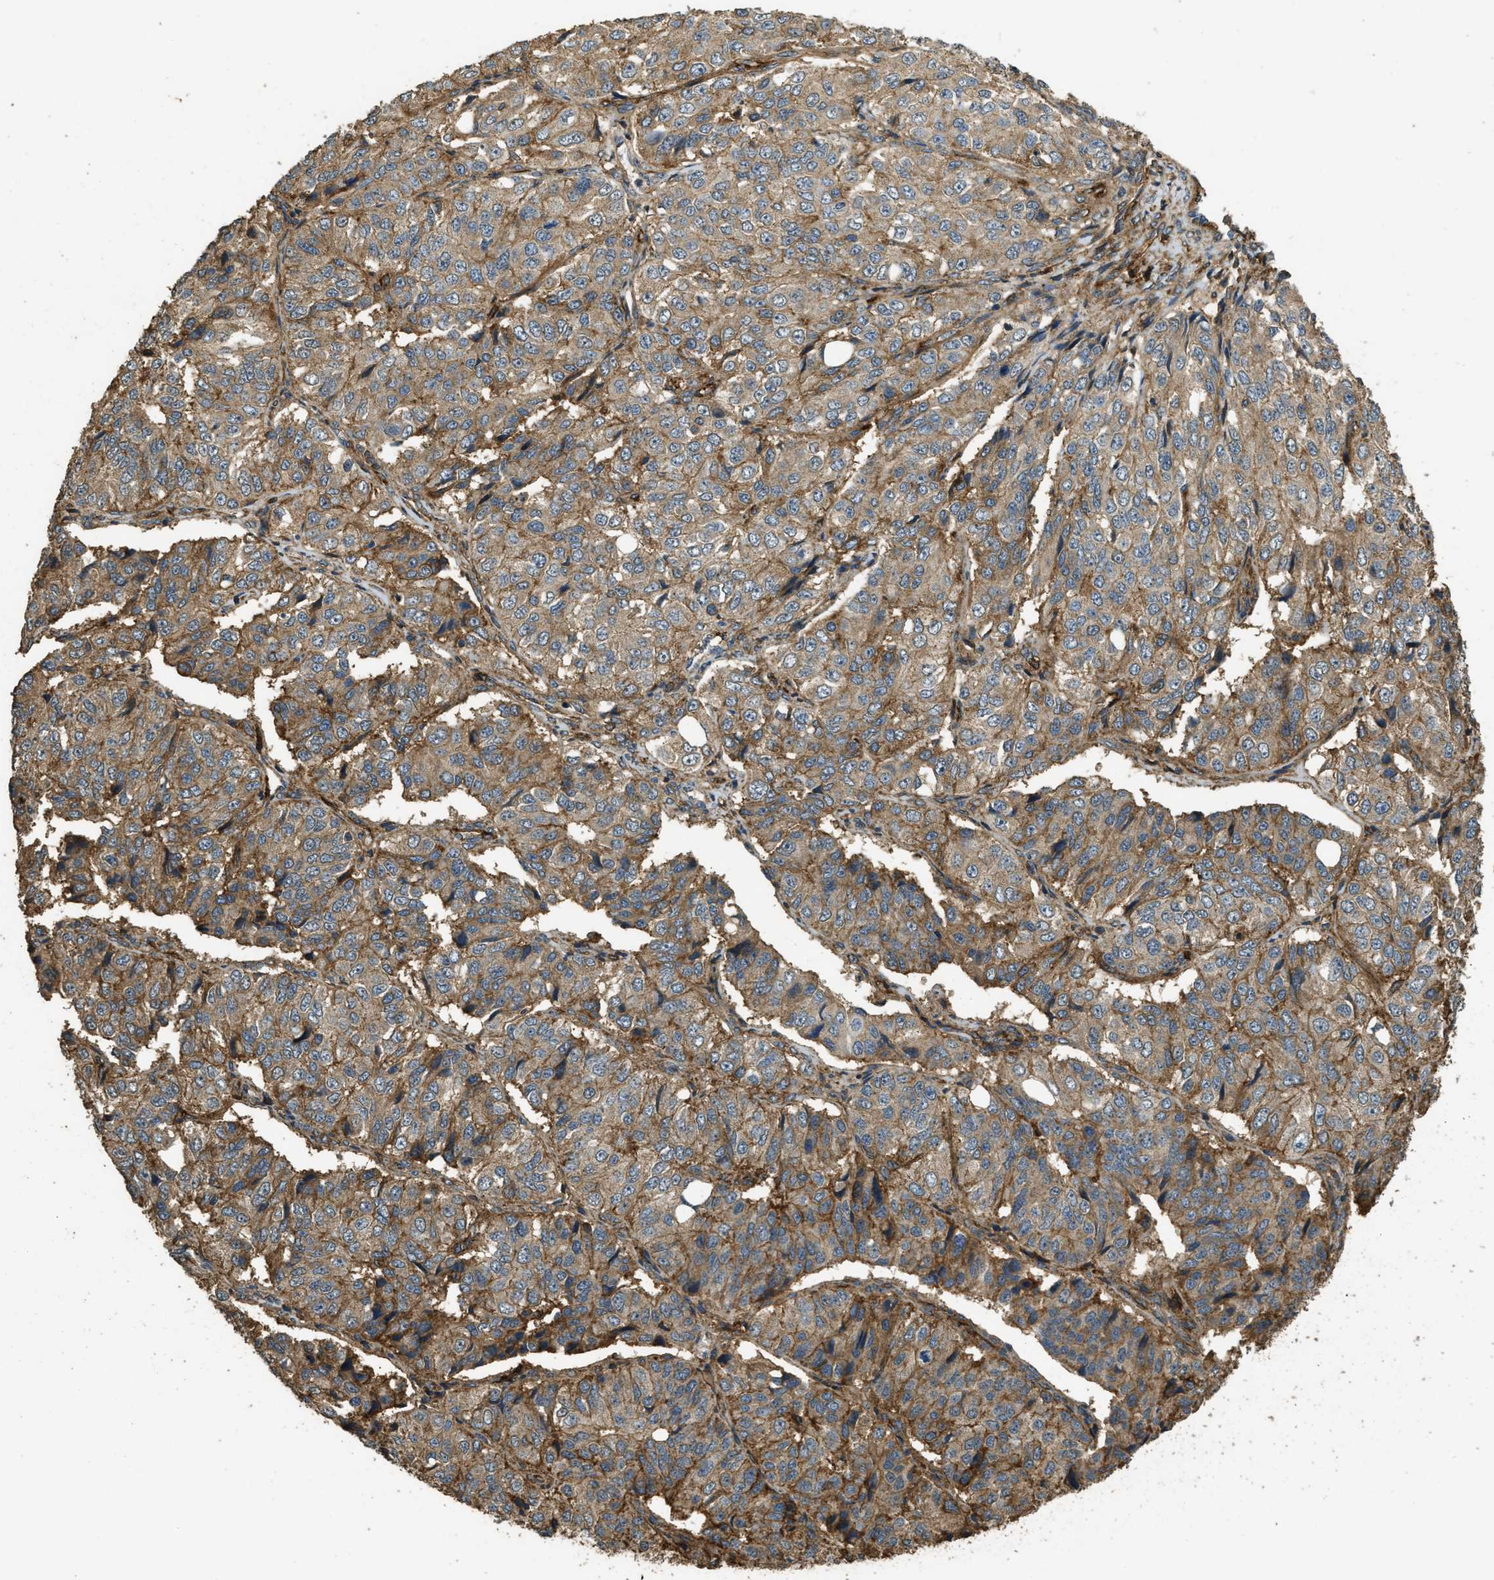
{"staining": {"intensity": "moderate", "quantity": ">75%", "location": "cytoplasmic/membranous"}, "tissue": "ovarian cancer", "cell_type": "Tumor cells", "image_type": "cancer", "snomed": [{"axis": "morphology", "description": "Carcinoma, endometroid"}, {"axis": "topography", "description": "Ovary"}], "caption": "IHC image of ovarian endometroid carcinoma stained for a protein (brown), which reveals medium levels of moderate cytoplasmic/membranous expression in approximately >75% of tumor cells.", "gene": "CD276", "patient": {"sex": "female", "age": 51}}